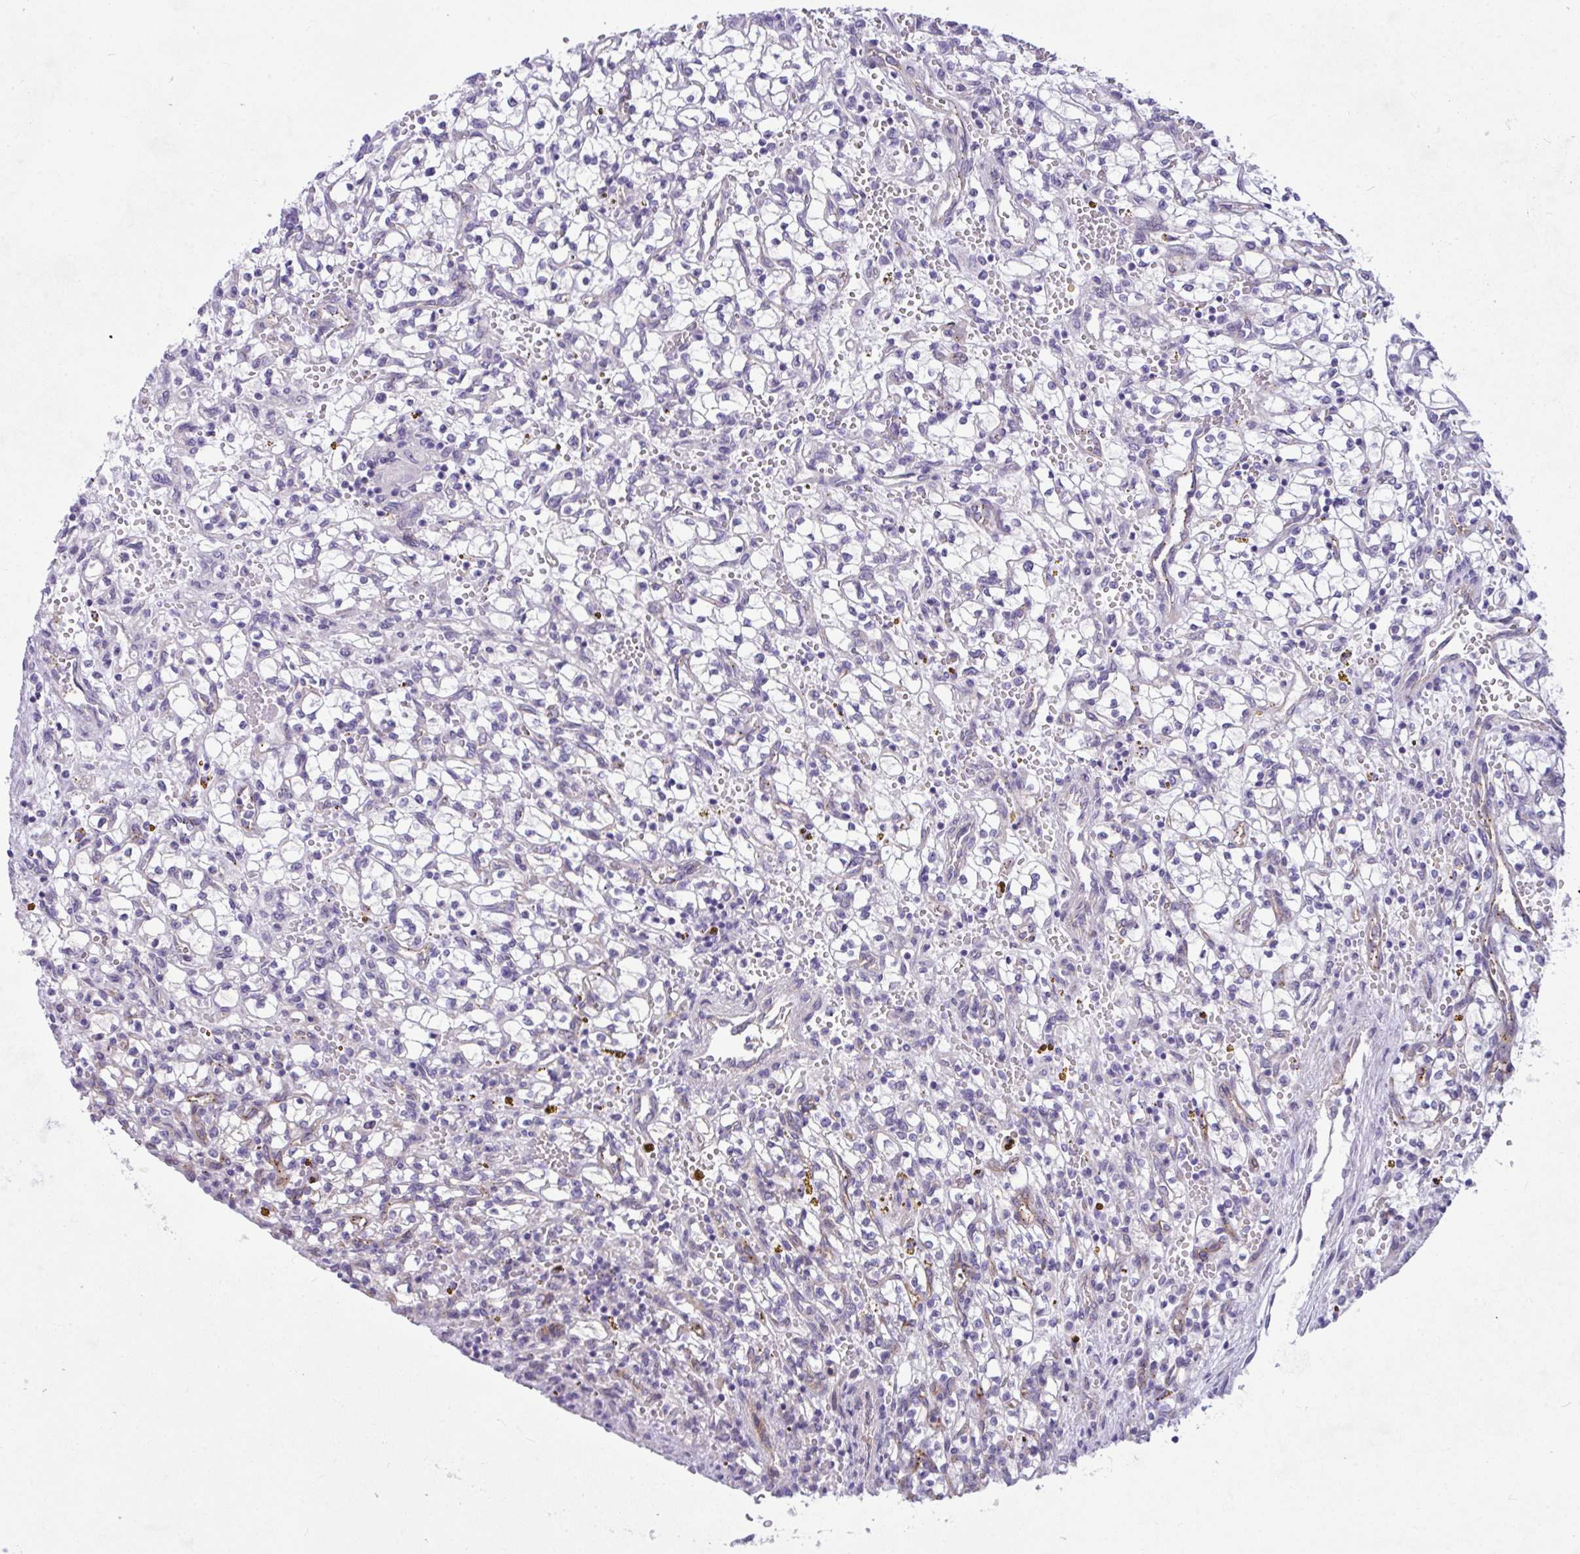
{"staining": {"intensity": "negative", "quantity": "none", "location": "none"}, "tissue": "renal cancer", "cell_type": "Tumor cells", "image_type": "cancer", "snomed": [{"axis": "morphology", "description": "Adenocarcinoma, NOS"}, {"axis": "topography", "description": "Kidney"}], "caption": "DAB immunohistochemical staining of human adenocarcinoma (renal) shows no significant staining in tumor cells.", "gene": "NFXL1", "patient": {"sex": "female", "age": 64}}